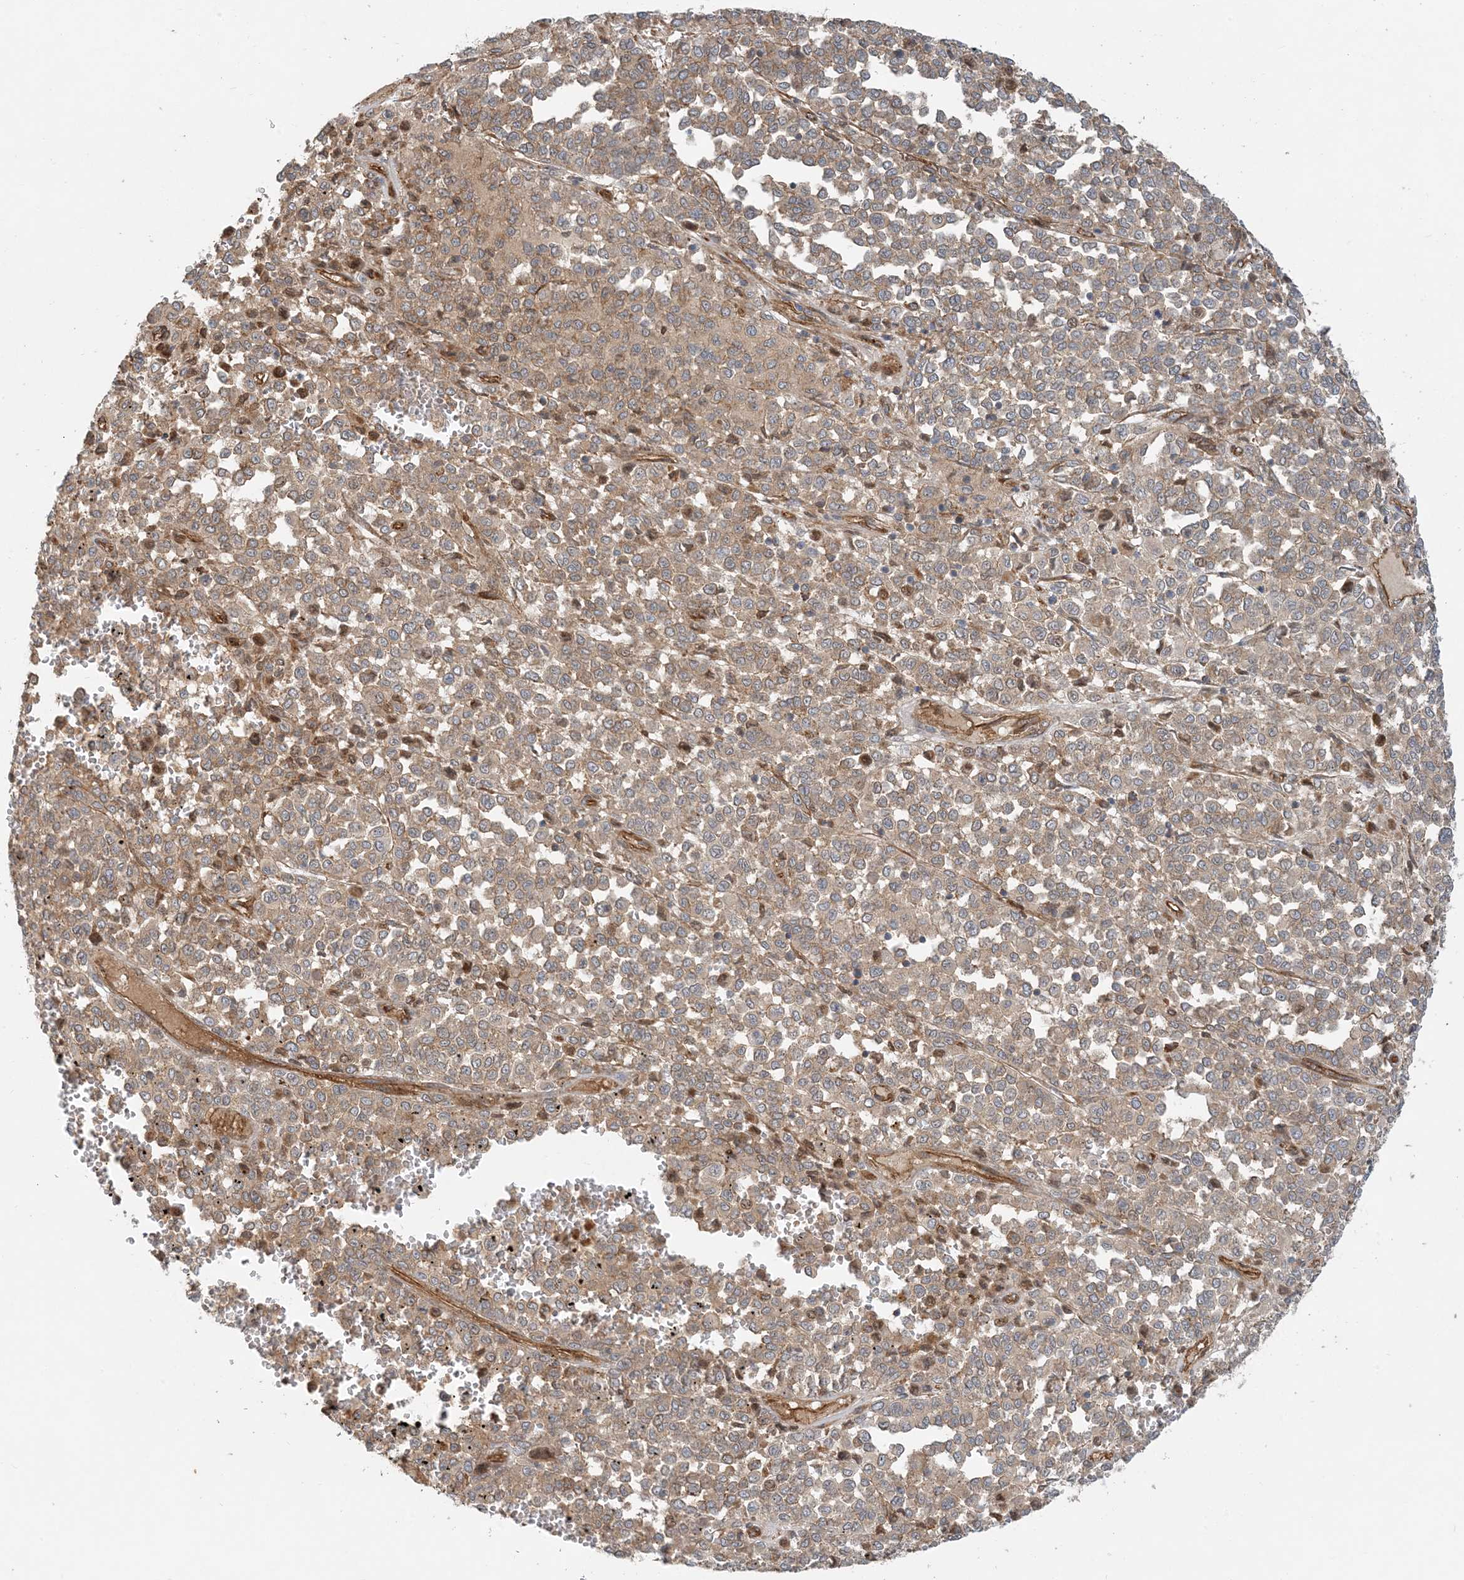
{"staining": {"intensity": "moderate", "quantity": ">75%", "location": "cytoplasmic/membranous"}, "tissue": "melanoma", "cell_type": "Tumor cells", "image_type": "cancer", "snomed": [{"axis": "morphology", "description": "Malignant melanoma, Metastatic site"}, {"axis": "topography", "description": "Pancreas"}], "caption": "An immunohistochemistry micrograph of tumor tissue is shown. Protein staining in brown labels moderate cytoplasmic/membranous positivity in melanoma within tumor cells.", "gene": "MYL5", "patient": {"sex": "female", "age": 30}}